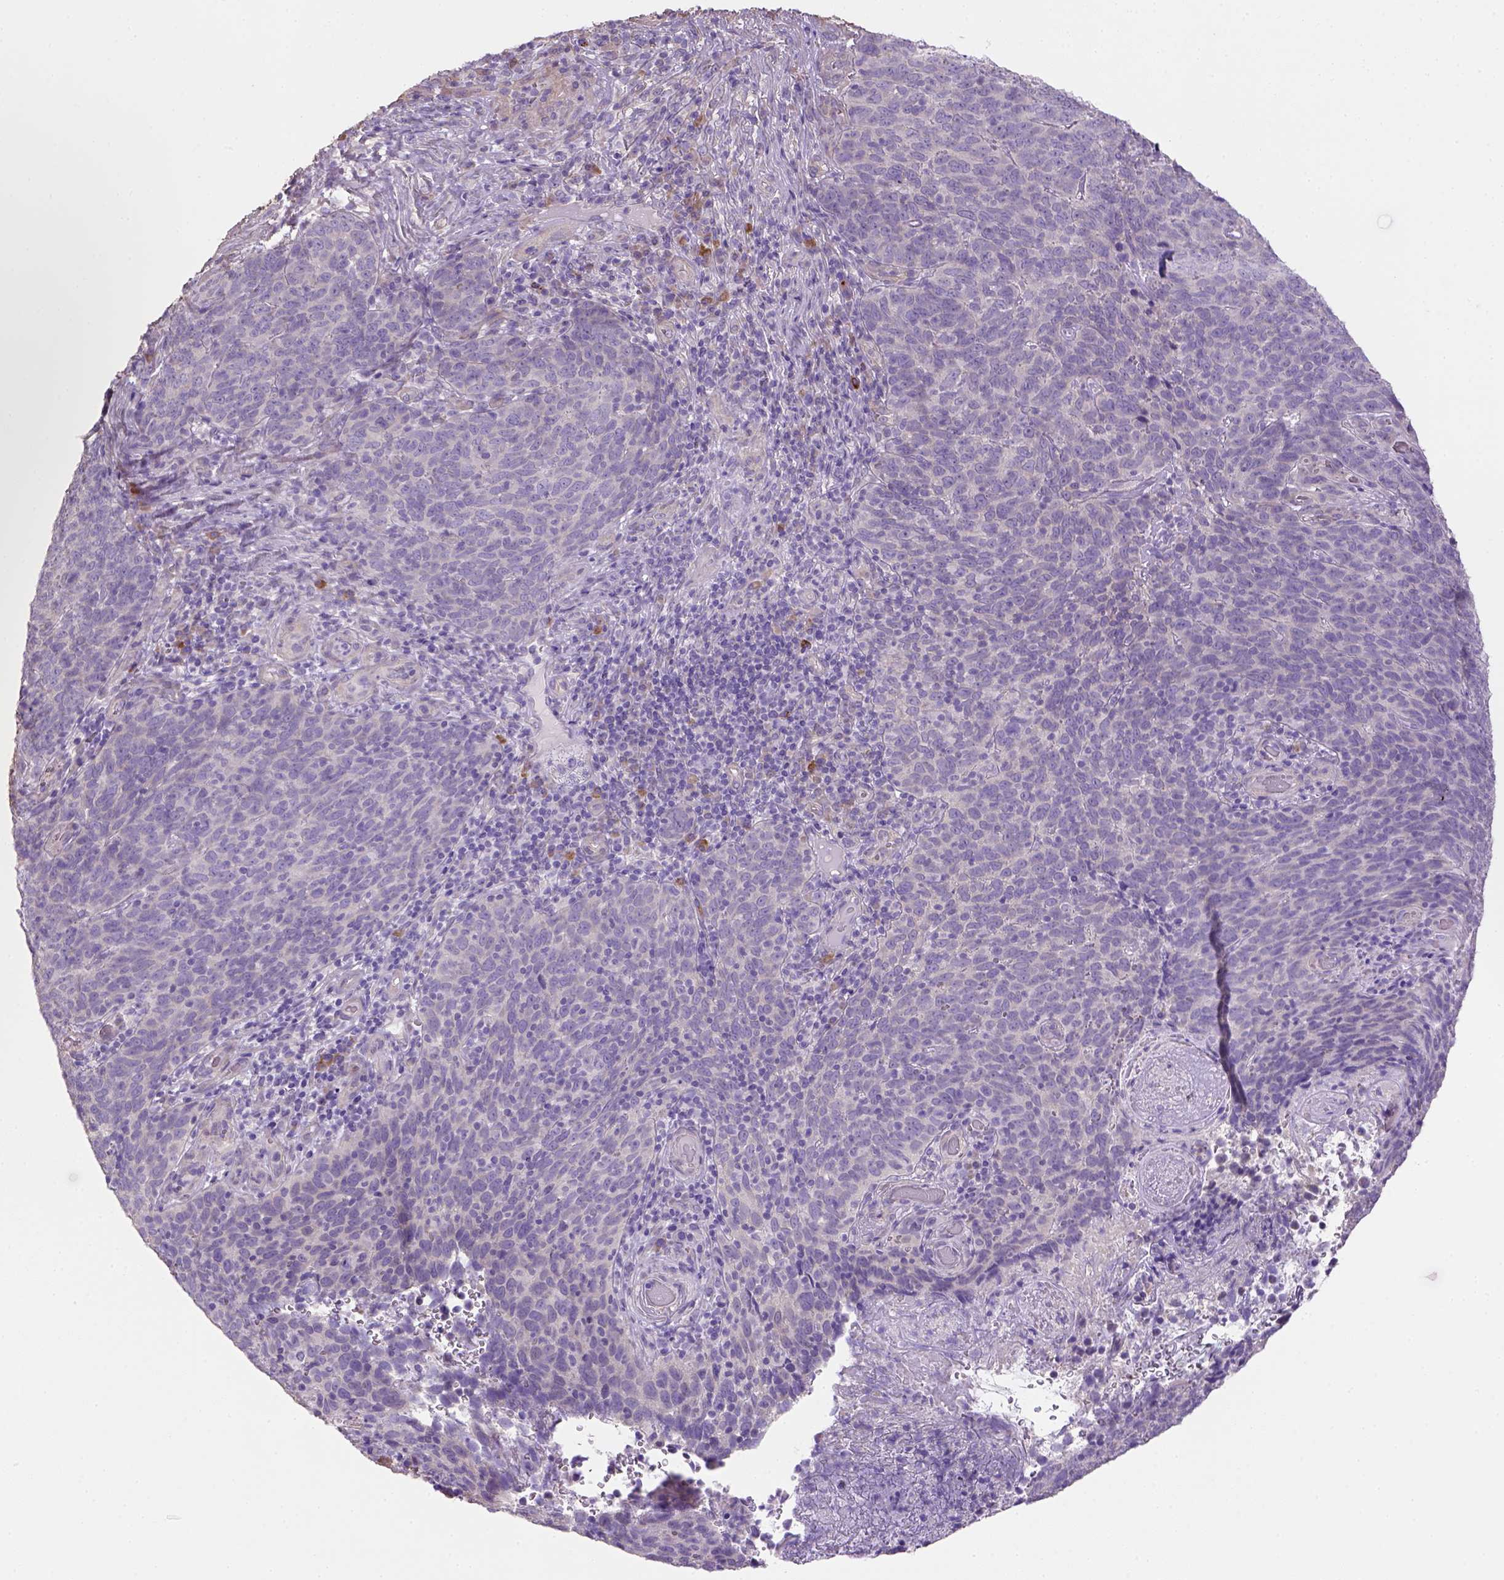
{"staining": {"intensity": "negative", "quantity": "none", "location": "none"}, "tissue": "skin cancer", "cell_type": "Tumor cells", "image_type": "cancer", "snomed": [{"axis": "morphology", "description": "Squamous cell carcinoma, NOS"}, {"axis": "topography", "description": "Skin"}, {"axis": "topography", "description": "Anal"}], "caption": "A photomicrograph of human squamous cell carcinoma (skin) is negative for staining in tumor cells.", "gene": "HTRA1", "patient": {"sex": "female", "age": 51}}